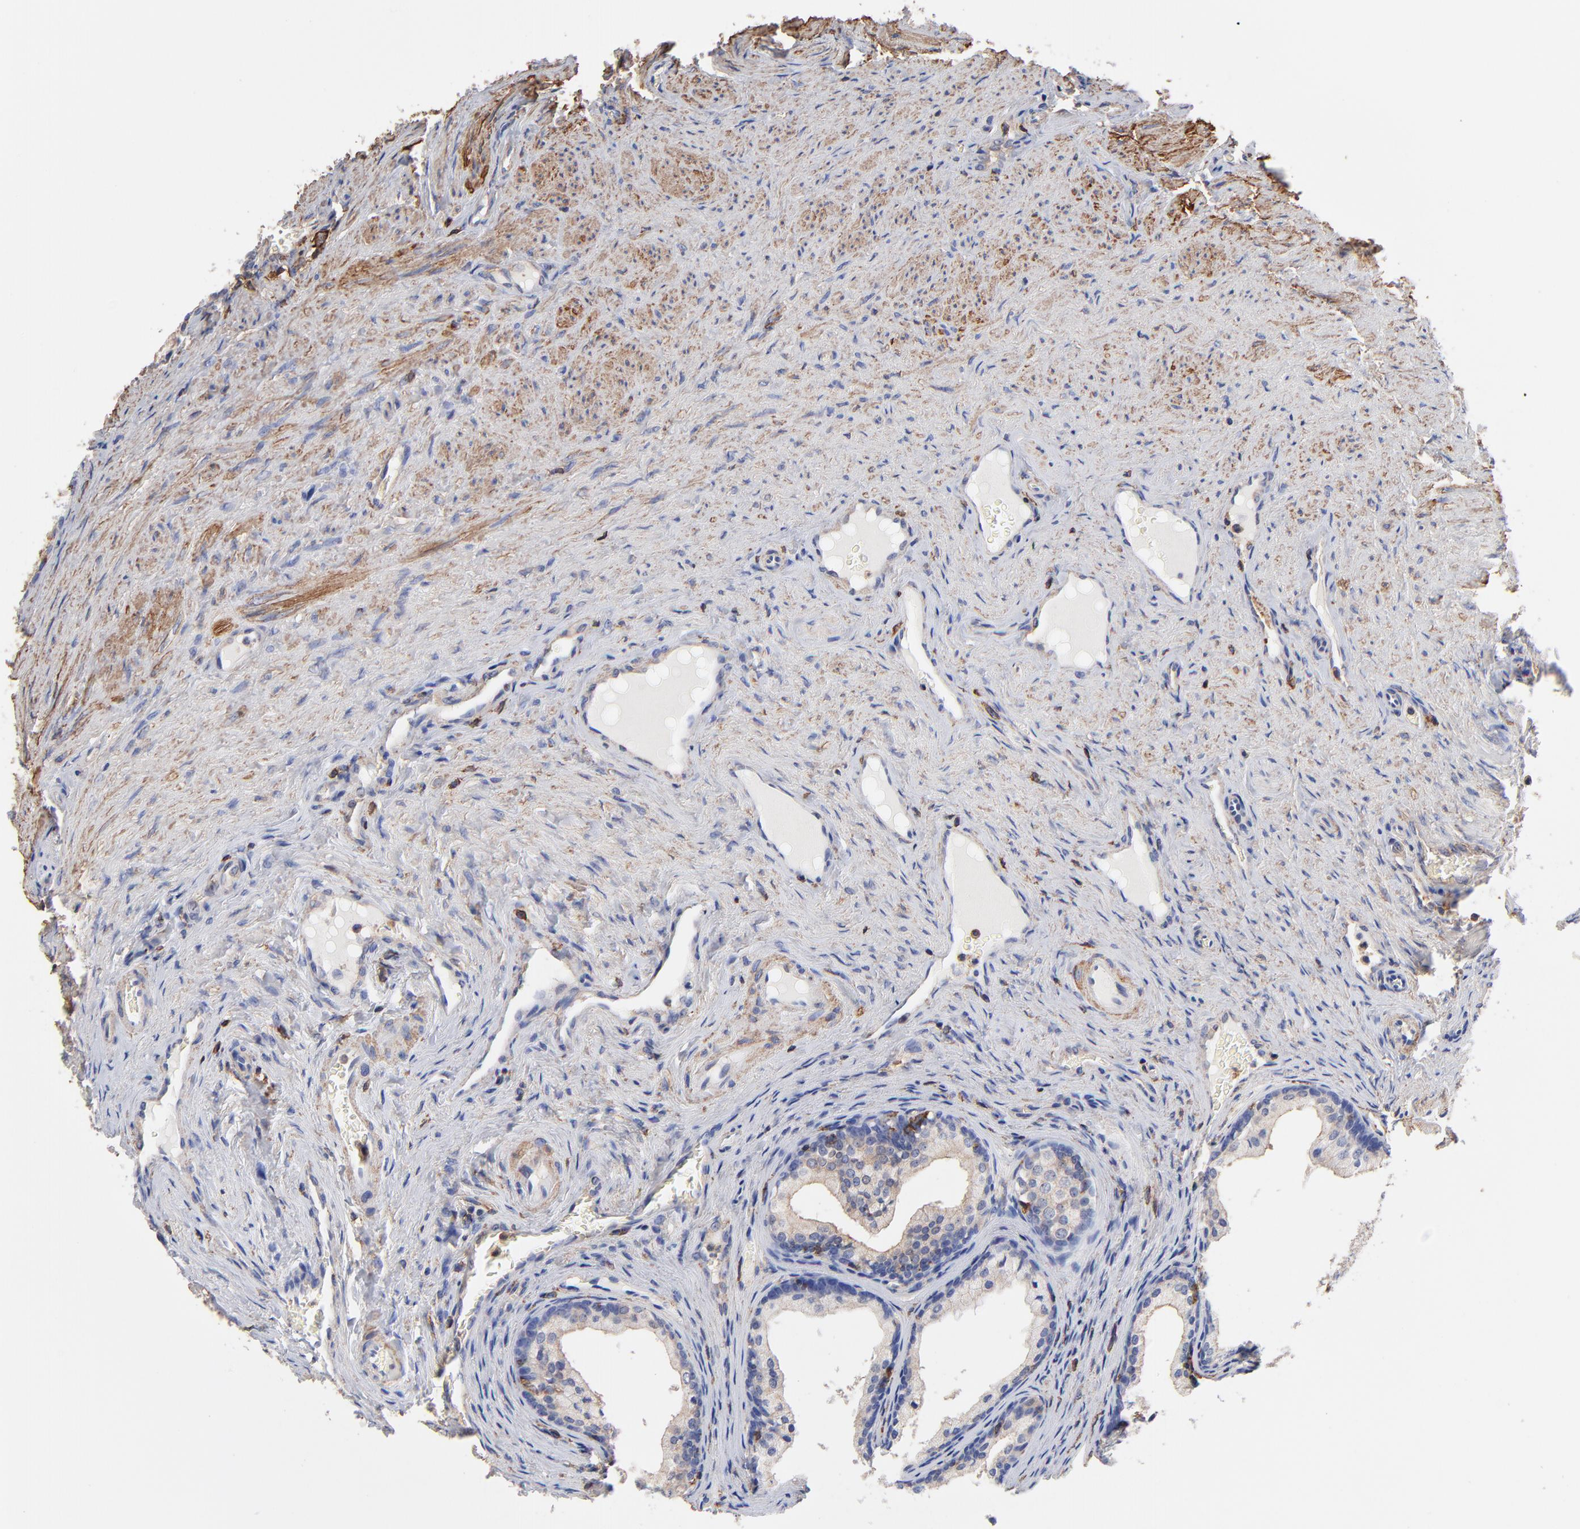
{"staining": {"intensity": "weak", "quantity": "25%-75%", "location": "cytoplasmic/membranous"}, "tissue": "prostate cancer", "cell_type": "Tumor cells", "image_type": "cancer", "snomed": [{"axis": "morphology", "description": "Adenocarcinoma, Medium grade"}, {"axis": "topography", "description": "Prostate"}], "caption": "Immunohistochemical staining of prostate cancer displays weak cytoplasmic/membranous protein positivity in about 25%-75% of tumor cells.", "gene": "ASL", "patient": {"sex": "male", "age": 60}}